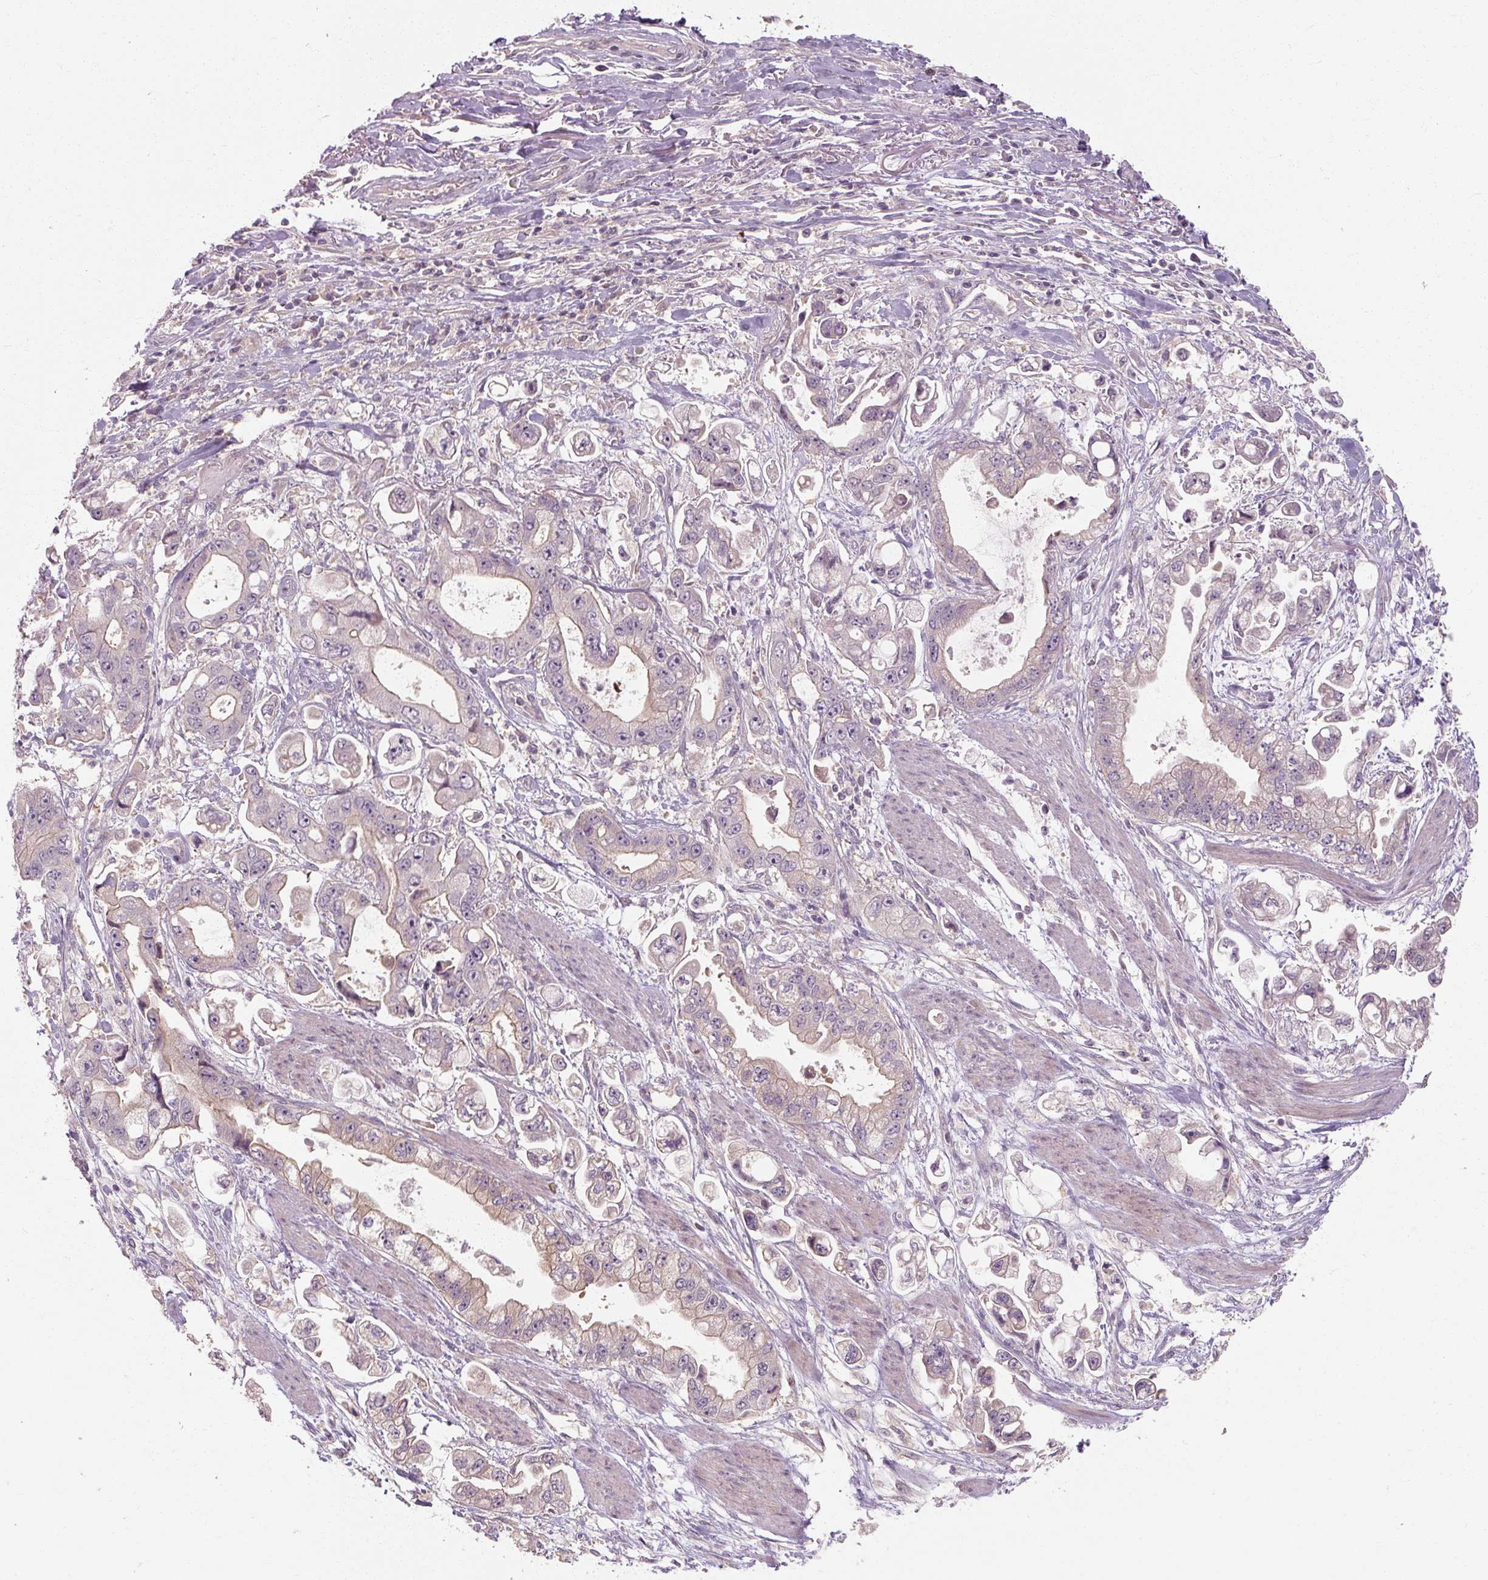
{"staining": {"intensity": "weak", "quantity": "<25%", "location": "cytoplasmic/membranous"}, "tissue": "stomach cancer", "cell_type": "Tumor cells", "image_type": "cancer", "snomed": [{"axis": "morphology", "description": "Adenocarcinoma, NOS"}, {"axis": "topography", "description": "Stomach"}], "caption": "Immunohistochemistry (IHC) histopathology image of stomach adenocarcinoma stained for a protein (brown), which exhibits no expression in tumor cells. (Brightfield microscopy of DAB (3,3'-diaminobenzidine) immunohistochemistry at high magnification).", "gene": "RB1CC1", "patient": {"sex": "male", "age": 62}}